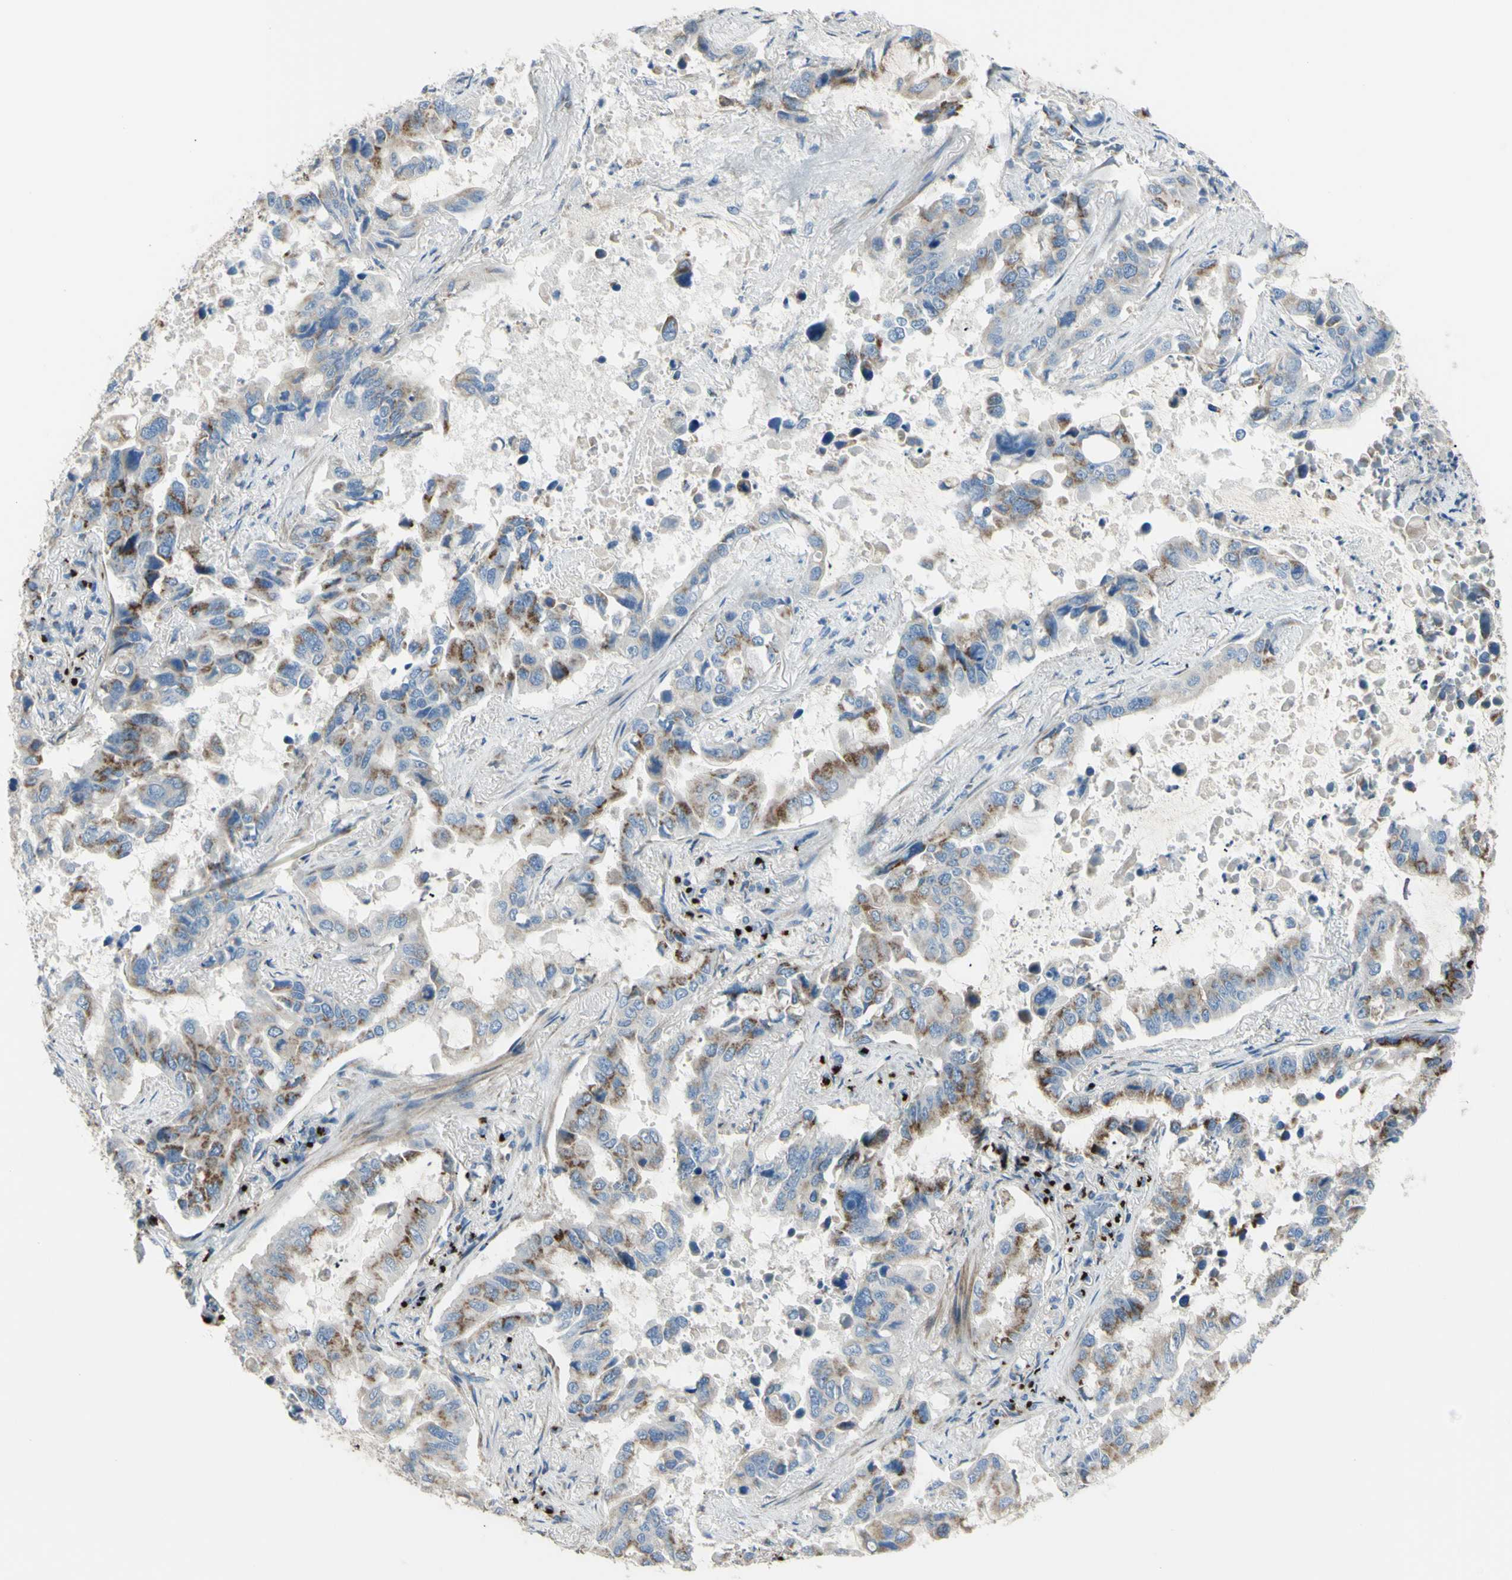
{"staining": {"intensity": "moderate", "quantity": "25%-75%", "location": "cytoplasmic/membranous"}, "tissue": "lung cancer", "cell_type": "Tumor cells", "image_type": "cancer", "snomed": [{"axis": "morphology", "description": "Adenocarcinoma, NOS"}, {"axis": "topography", "description": "Lung"}], "caption": "IHC staining of lung cancer (adenocarcinoma), which demonstrates medium levels of moderate cytoplasmic/membranous expression in about 25%-75% of tumor cells indicating moderate cytoplasmic/membranous protein expression. The staining was performed using DAB (3,3'-diaminobenzidine) (brown) for protein detection and nuclei were counterstained in hematoxylin (blue).", "gene": "B4GALT3", "patient": {"sex": "male", "age": 64}}